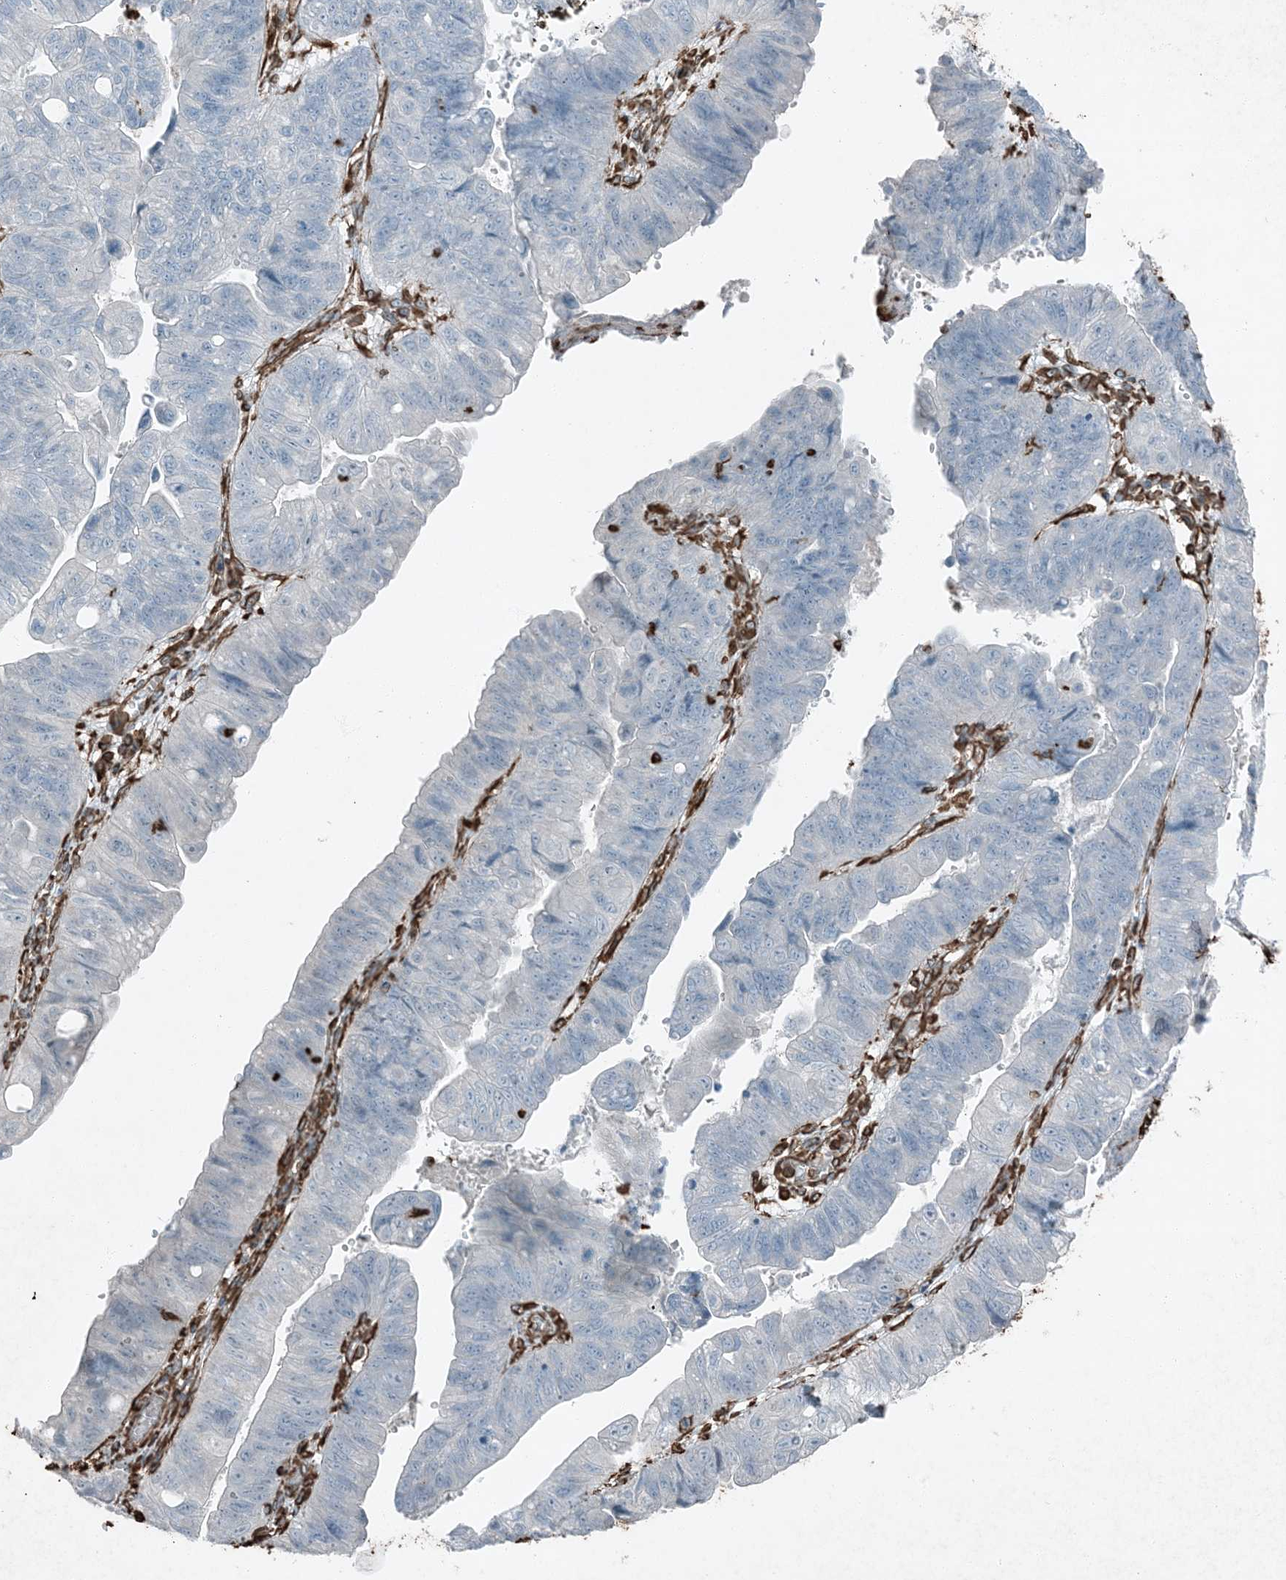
{"staining": {"intensity": "negative", "quantity": "none", "location": "none"}, "tissue": "stomach cancer", "cell_type": "Tumor cells", "image_type": "cancer", "snomed": [{"axis": "morphology", "description": "Adenocarcinoma, NOS"}, {"axis": "topography", "description": "Stomach"}], "caption": "Immunohistochemistry image of adenocarcinoma (stomach) stained for a protein (brown), which shows no staining in tumor cells.", "gene": "RYK", "patient": {"sex": "male", "age": 59}}